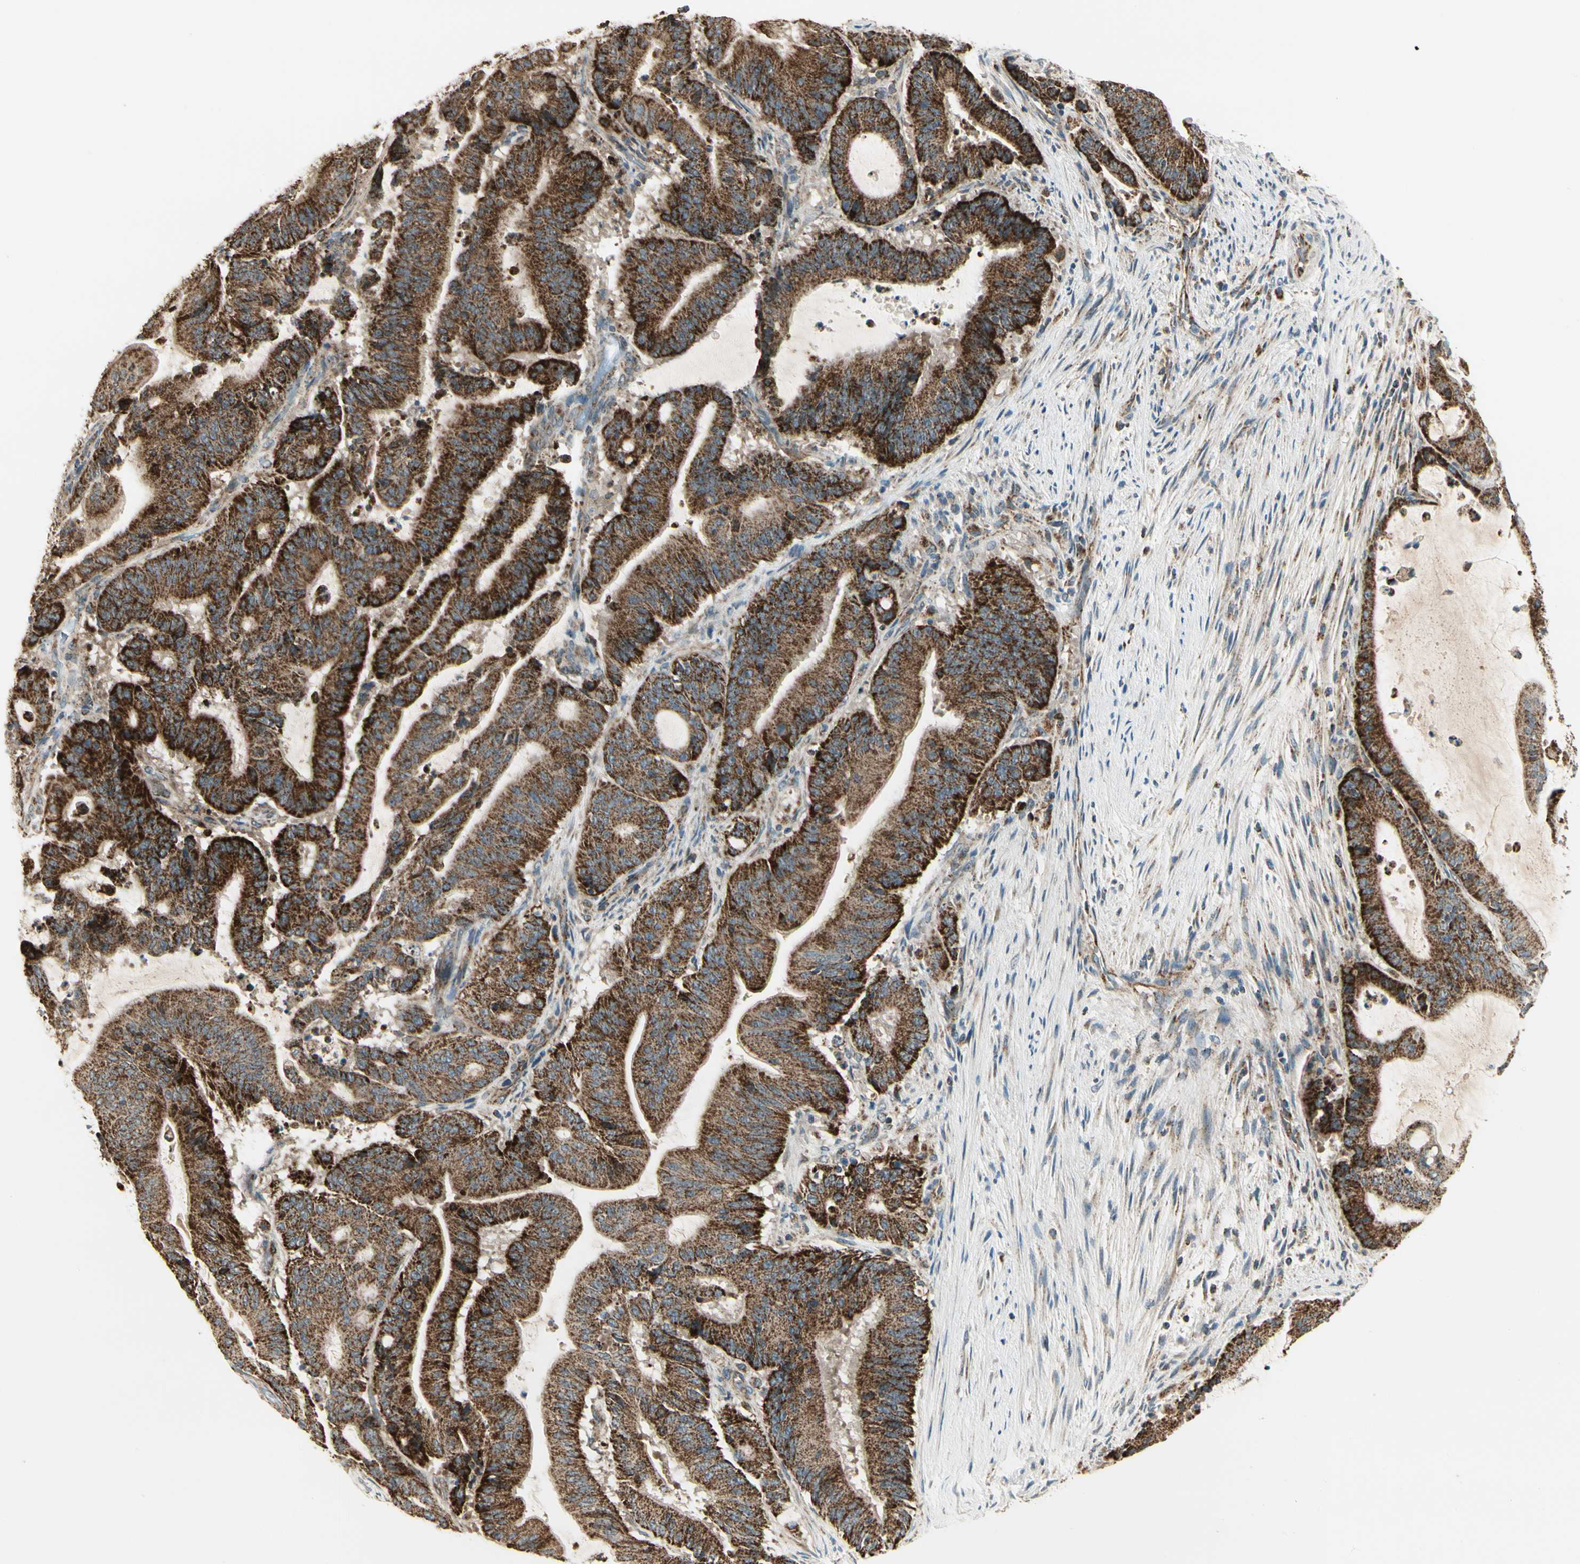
{"staining": {"intensity": "strong", "quantity": ">75%", "location": "cytoplasmic/membranous"}, "tissue": "liver cancer", "cell_type": "Tumor cells", "image_type": "cancer", "snomed": [{"axis": "morphology", "description": "Cholangiocarcinoma"}, {"axis": "topography", "description": "Liver"}], "caption": "The immunohistochemical stain labels strong cytoplasmic/membranous staining in tumor cells of cholangiocarcinoma (liver) tissue. (brown staining indicates protein expression, while blue staining denotes nuclei).", "gene": "EPHB3", "patient": {"sex": "female", "age": 73}}